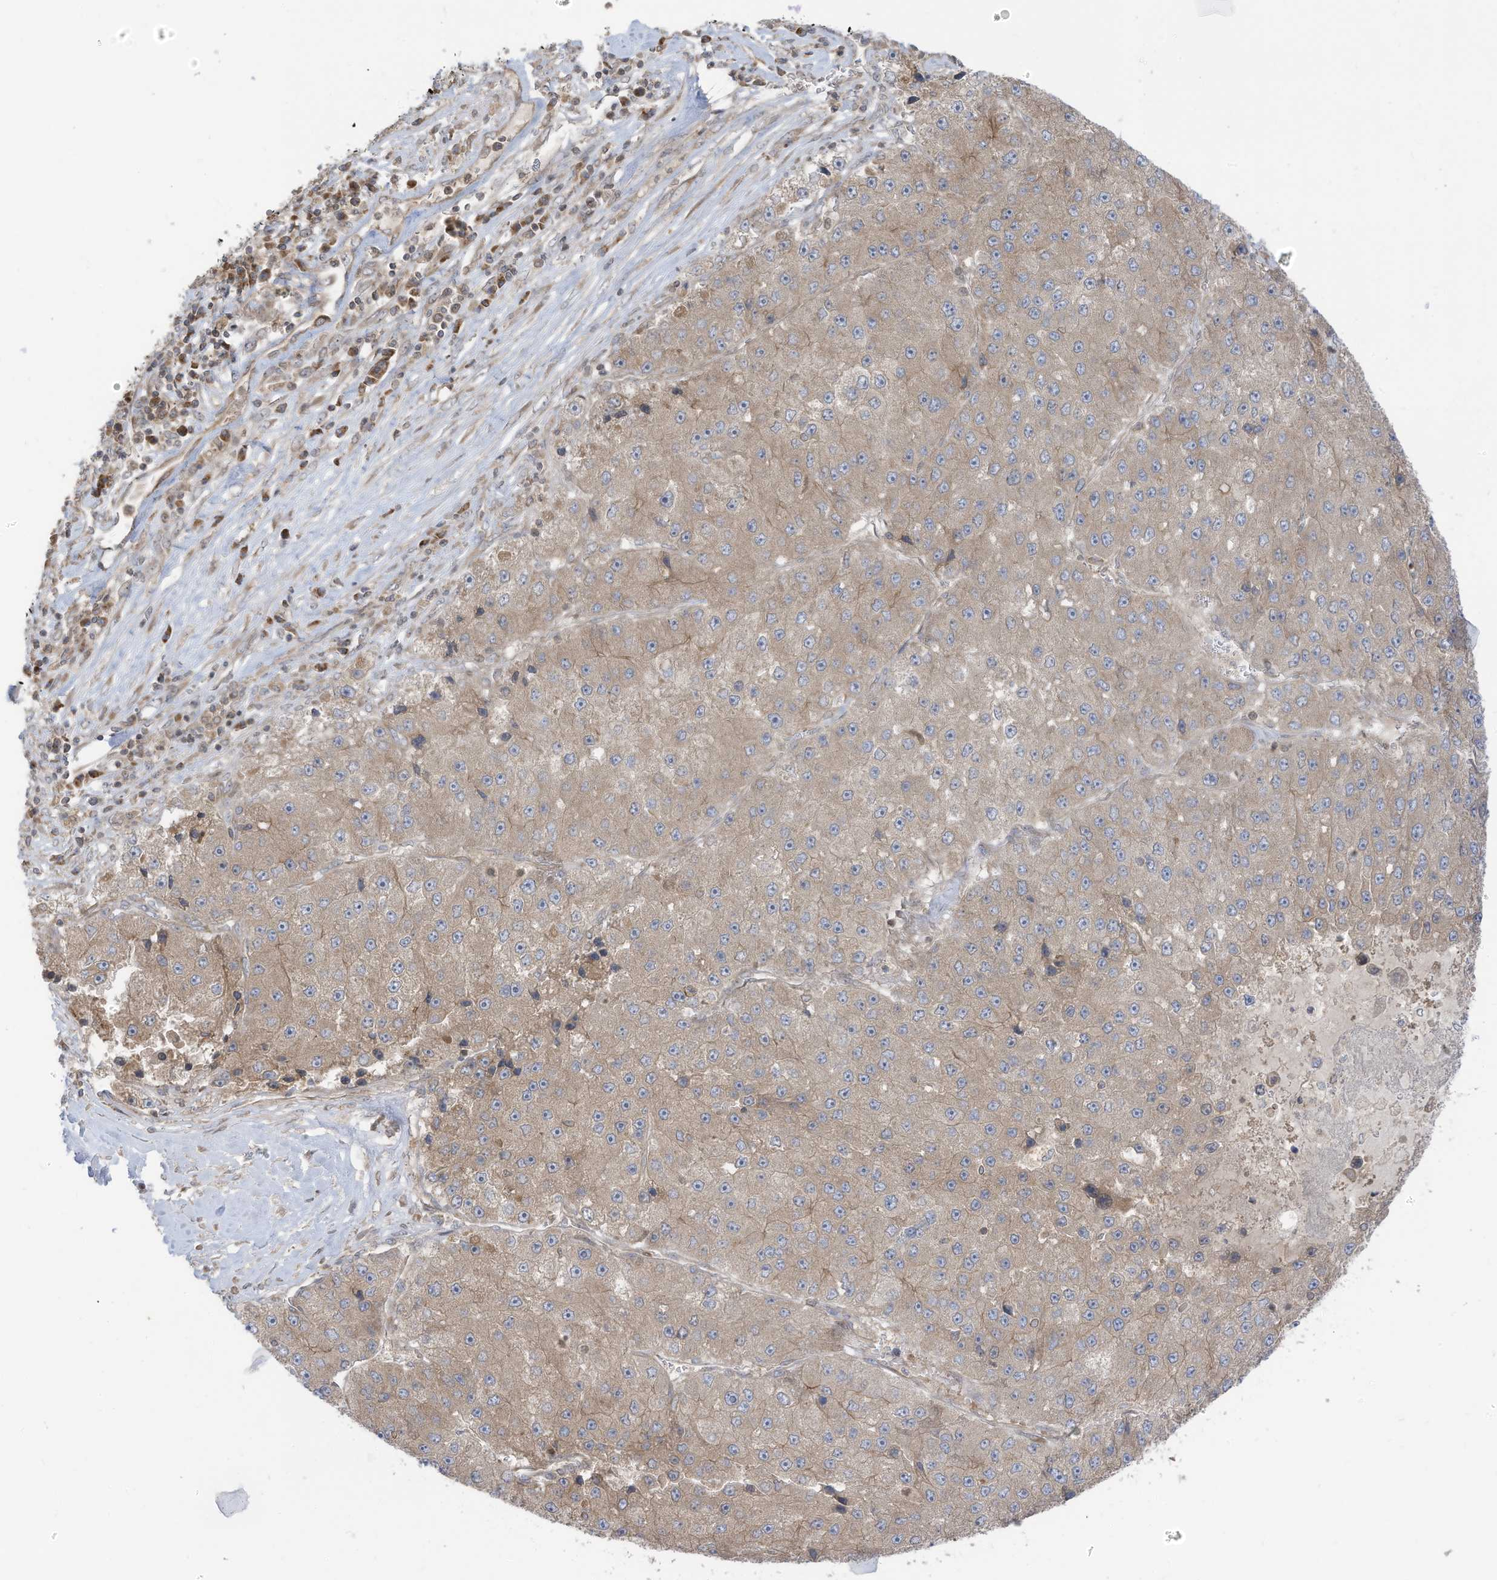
{"staining": {"intensity": "moderate", "quantity": ">75%", "location": "cytoplasmic/membranous"}, "tissue": "liver cancer", "cell_type": "Tumor cells", "image_type": "cancer", "snomed": [{"axis": "morphology", "description": "Carcinoma, Hepatocellular, NOS"}, {"axis": "topography", "description": "Liver"}], "caption": "This image exhibits immunohistochemistry (IHC) staining of human liver cancer, with medium moderate cytoplasmic/membranous expression in approximately >75% of tumor cells.", "gene": "CGAS", "patient": {"sex": "female", "age": 73}}